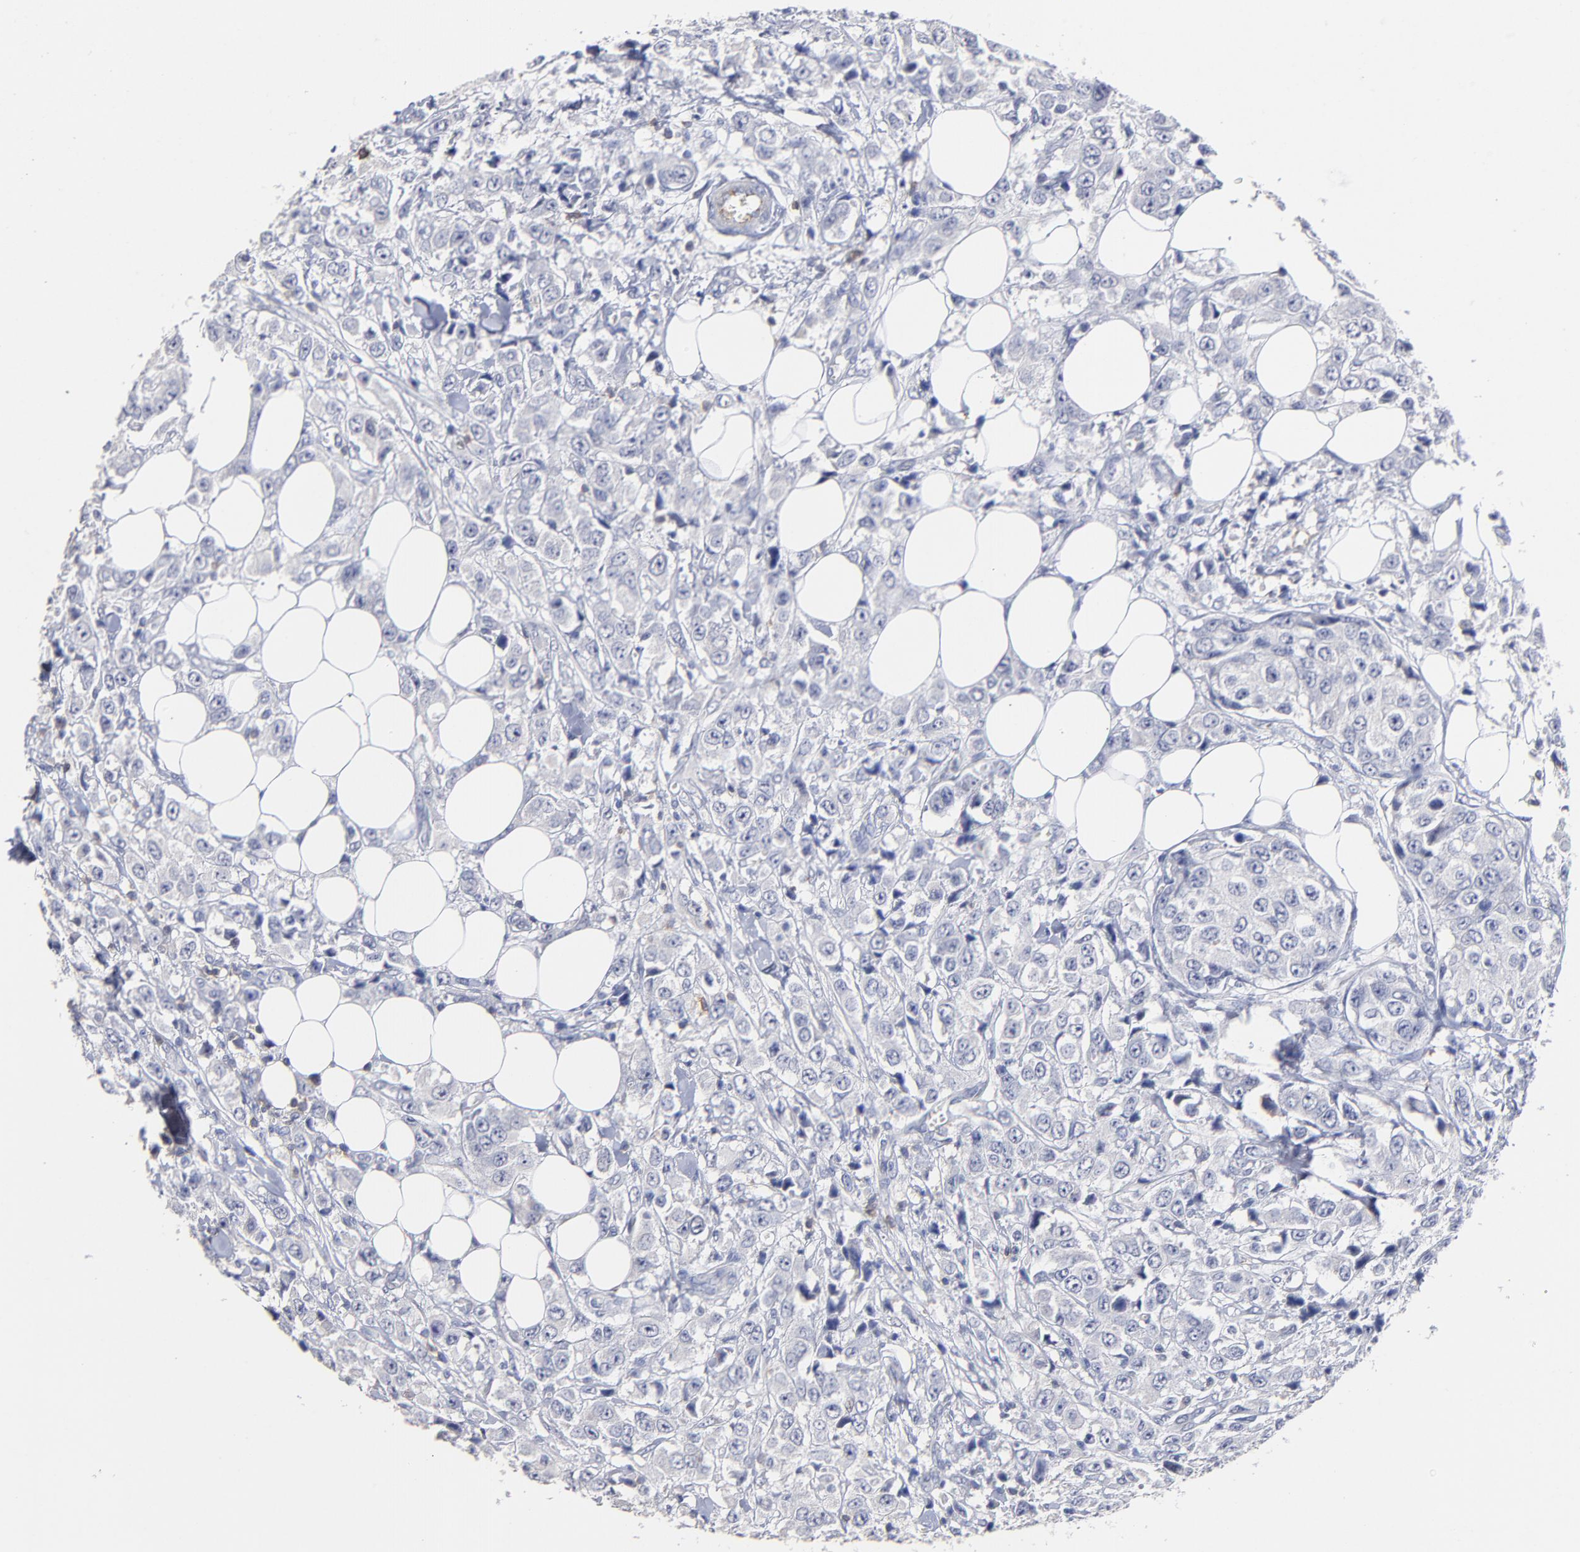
{"staining": {"intensity": "negative", "quantity": "none", "location": "none"}, "tissue": "breast cancer", "cell_type": "Tumor cells", "image_type": "cancer", "snomed": [{"axis": "morphology", "description": "Duct carcinoma"}, {"axis": "topography", "description": "Breast"}], "caption": "Intraductal carcinoma (breast) stained for a protein using IHC shows no staining tumor cells.", "gene": "TRAT1", "patient": {"sex": "female", "age": 58}}